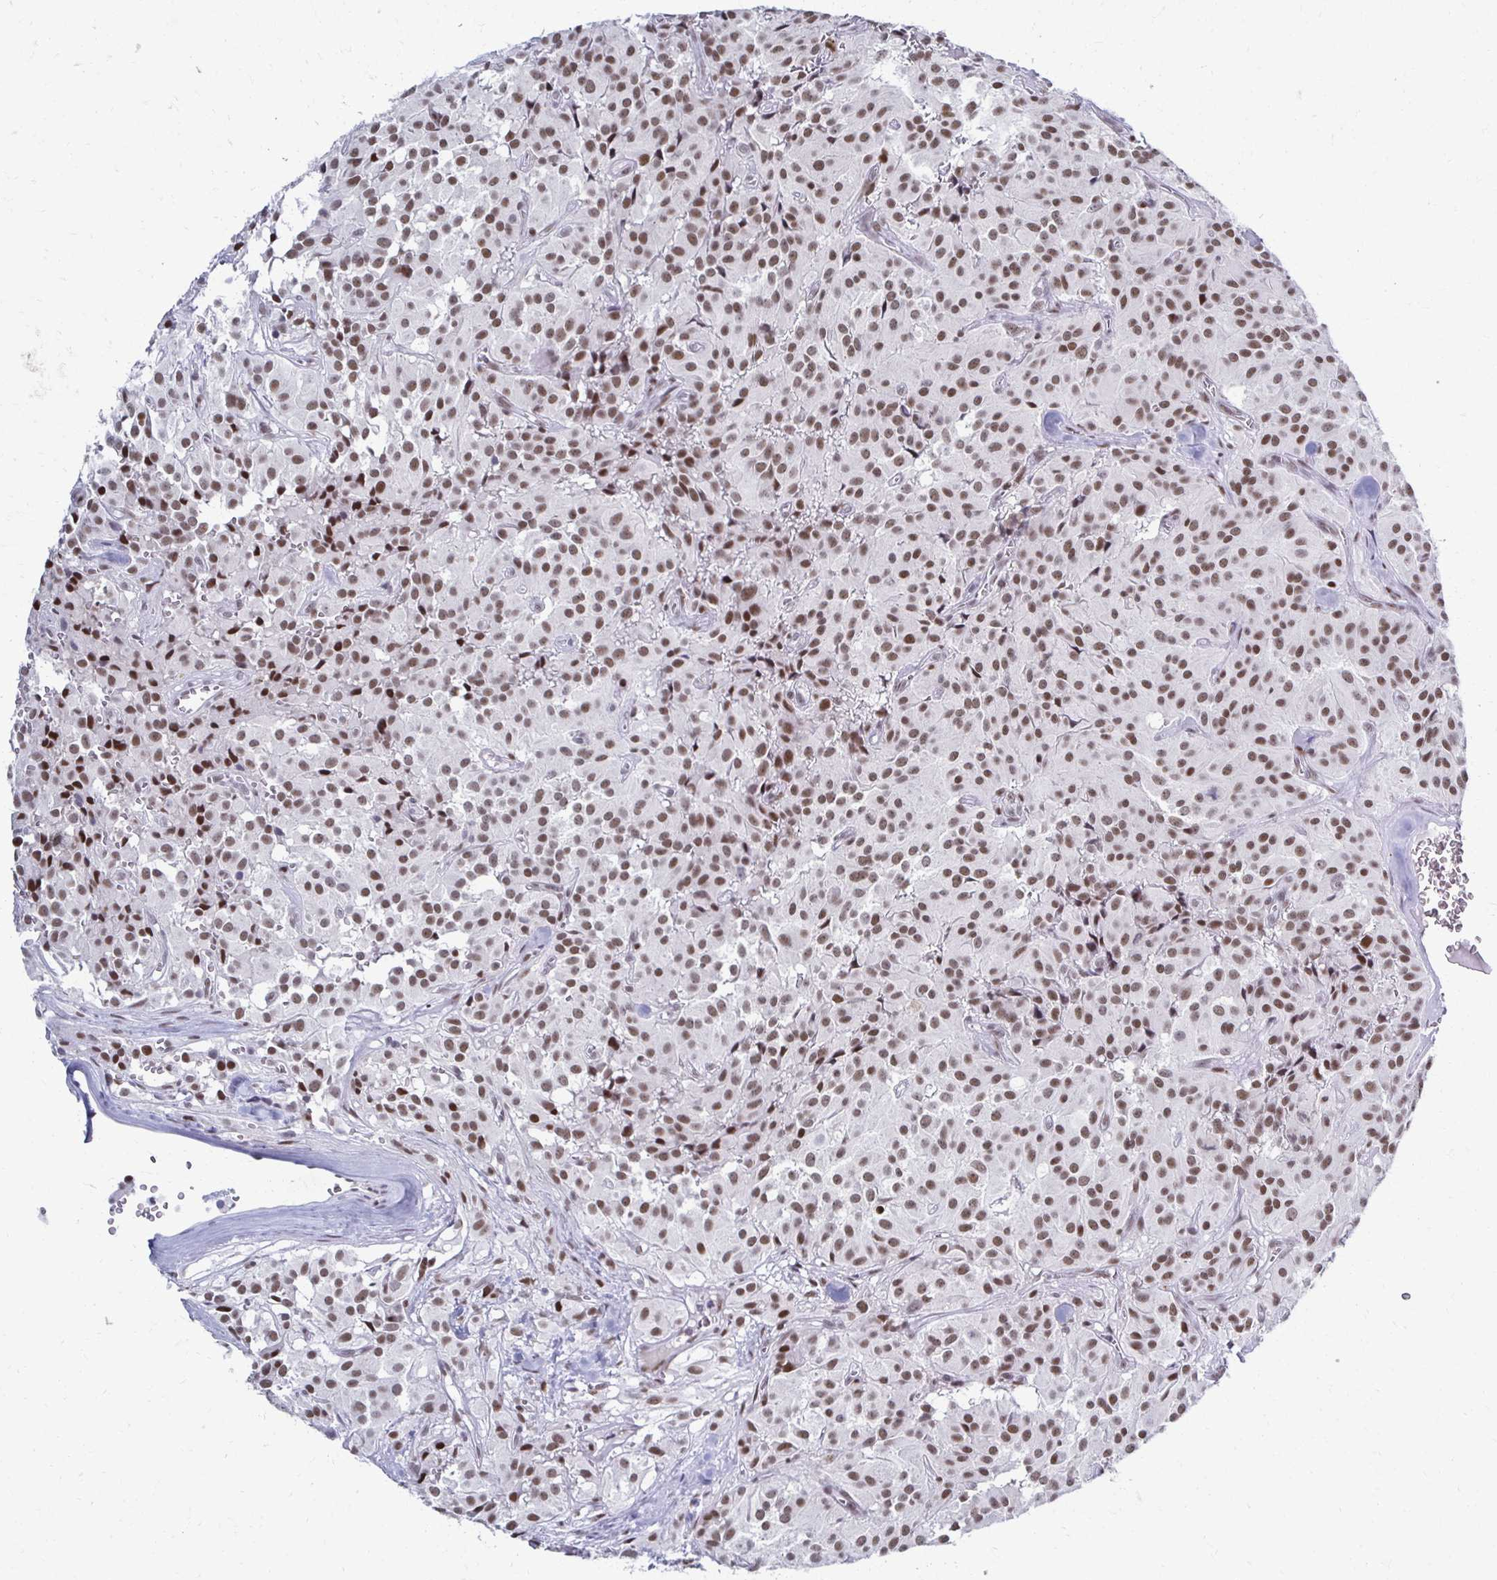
{"staining": {"intensity": "moderate", "quantity": ">75%", "location": "nuclear"}, "tissue": "glioma", "cell_type": "Tumor cells", "image_type": "cancer", "snomed": [{"axis": "morphology", "description": "Glioma, malignant, Low grade"}, {"axis": "topography", "description": "Brain"}], "caption": "The image shows a brown stain indicating the presence of a protein in the nuclear of tumor cells in low-grade glioma (malignant).", "gene": "IRF7", "patient": {"sex": "male", "age": 42}}